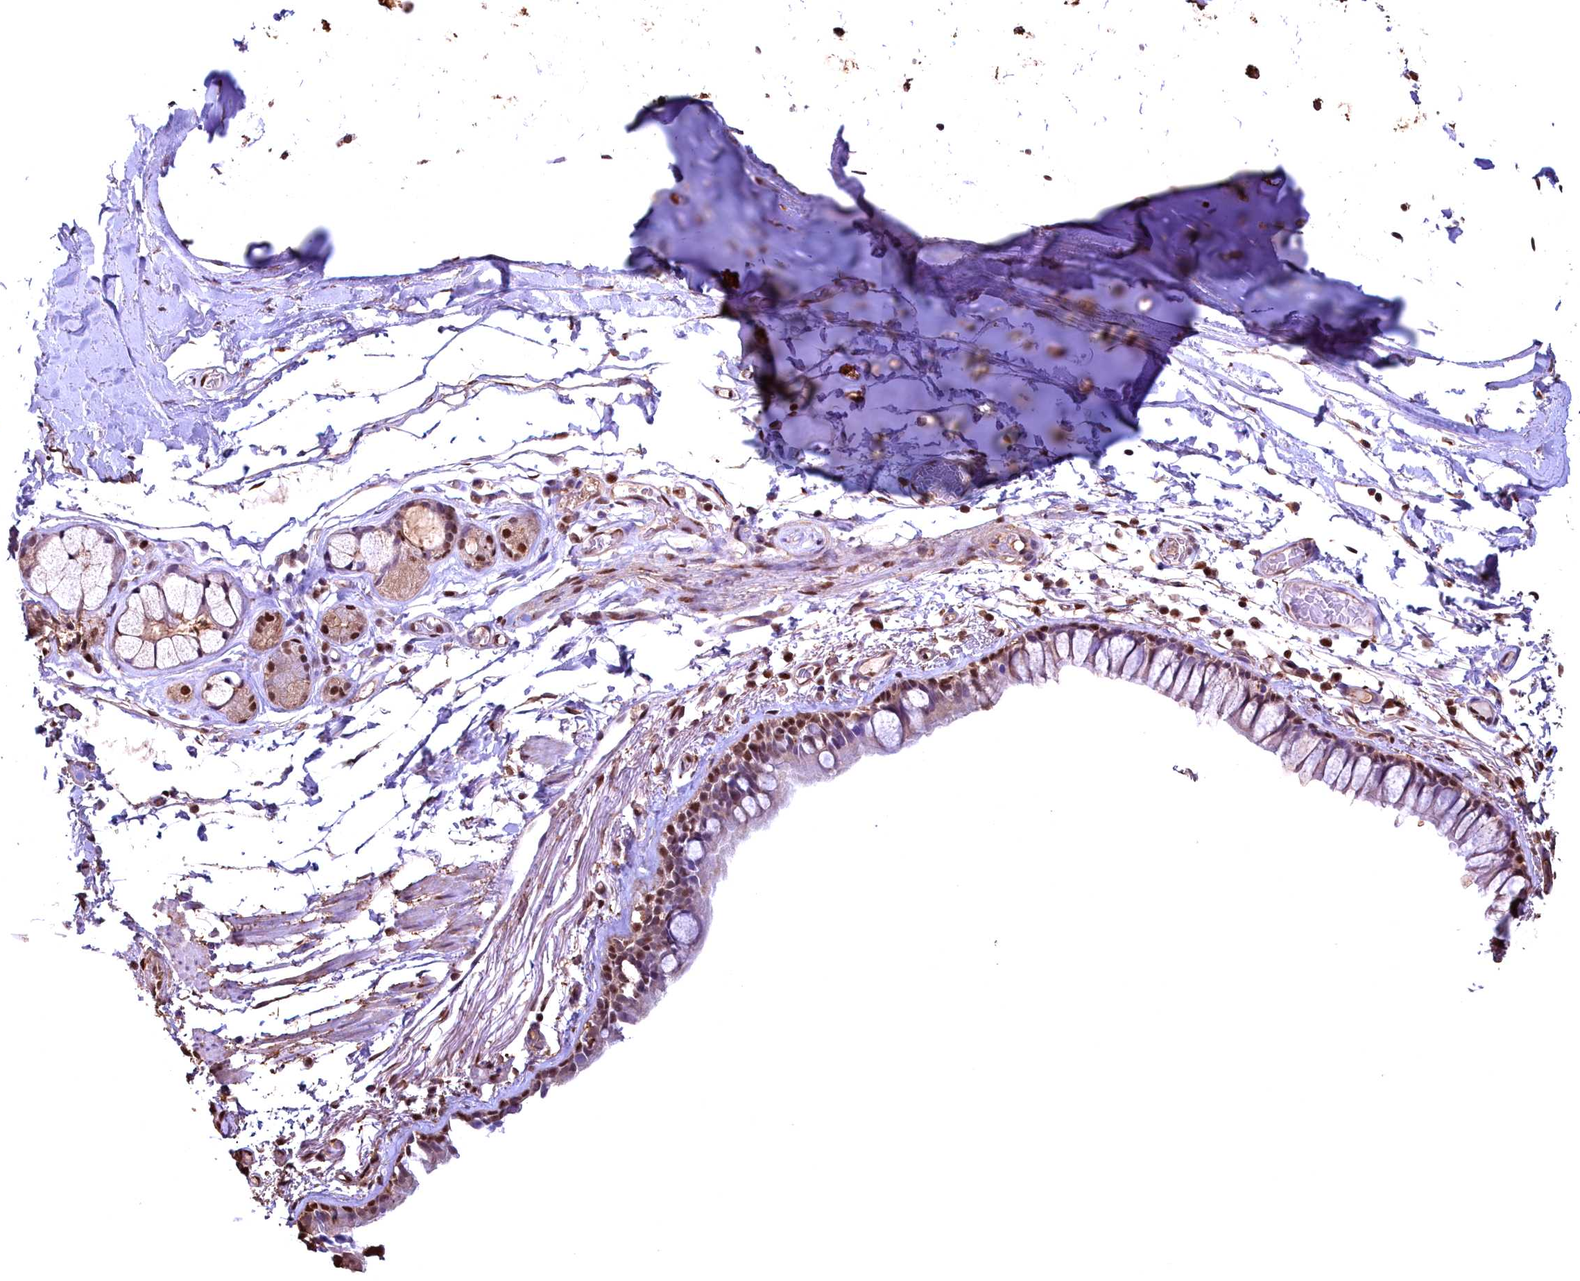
{"staining": {"intensity": "moderate", "quantity": ">75%", "location": "nuclear"}, "tissue": "bronchus", "cell_type": "Respiratory epithelial cells", "image_type": "normal", "snomed": [{"axis": "morphology", "description": "Normal tissue, NOS"}, {"axis": "topography", "description": "Cartilage tissue"}], "caption": "Immunohistochemistry (IHC) histopathology image of unremarkable bronchus: human bronchus stained using IHC displays medium levels of moderate protein expression localized specifically in the nuclear of respiratory epithelial cells, appearing as a nuclear brown color.", "gene": "GAPDH", "patient": {"sex": "male", "age": 63}}